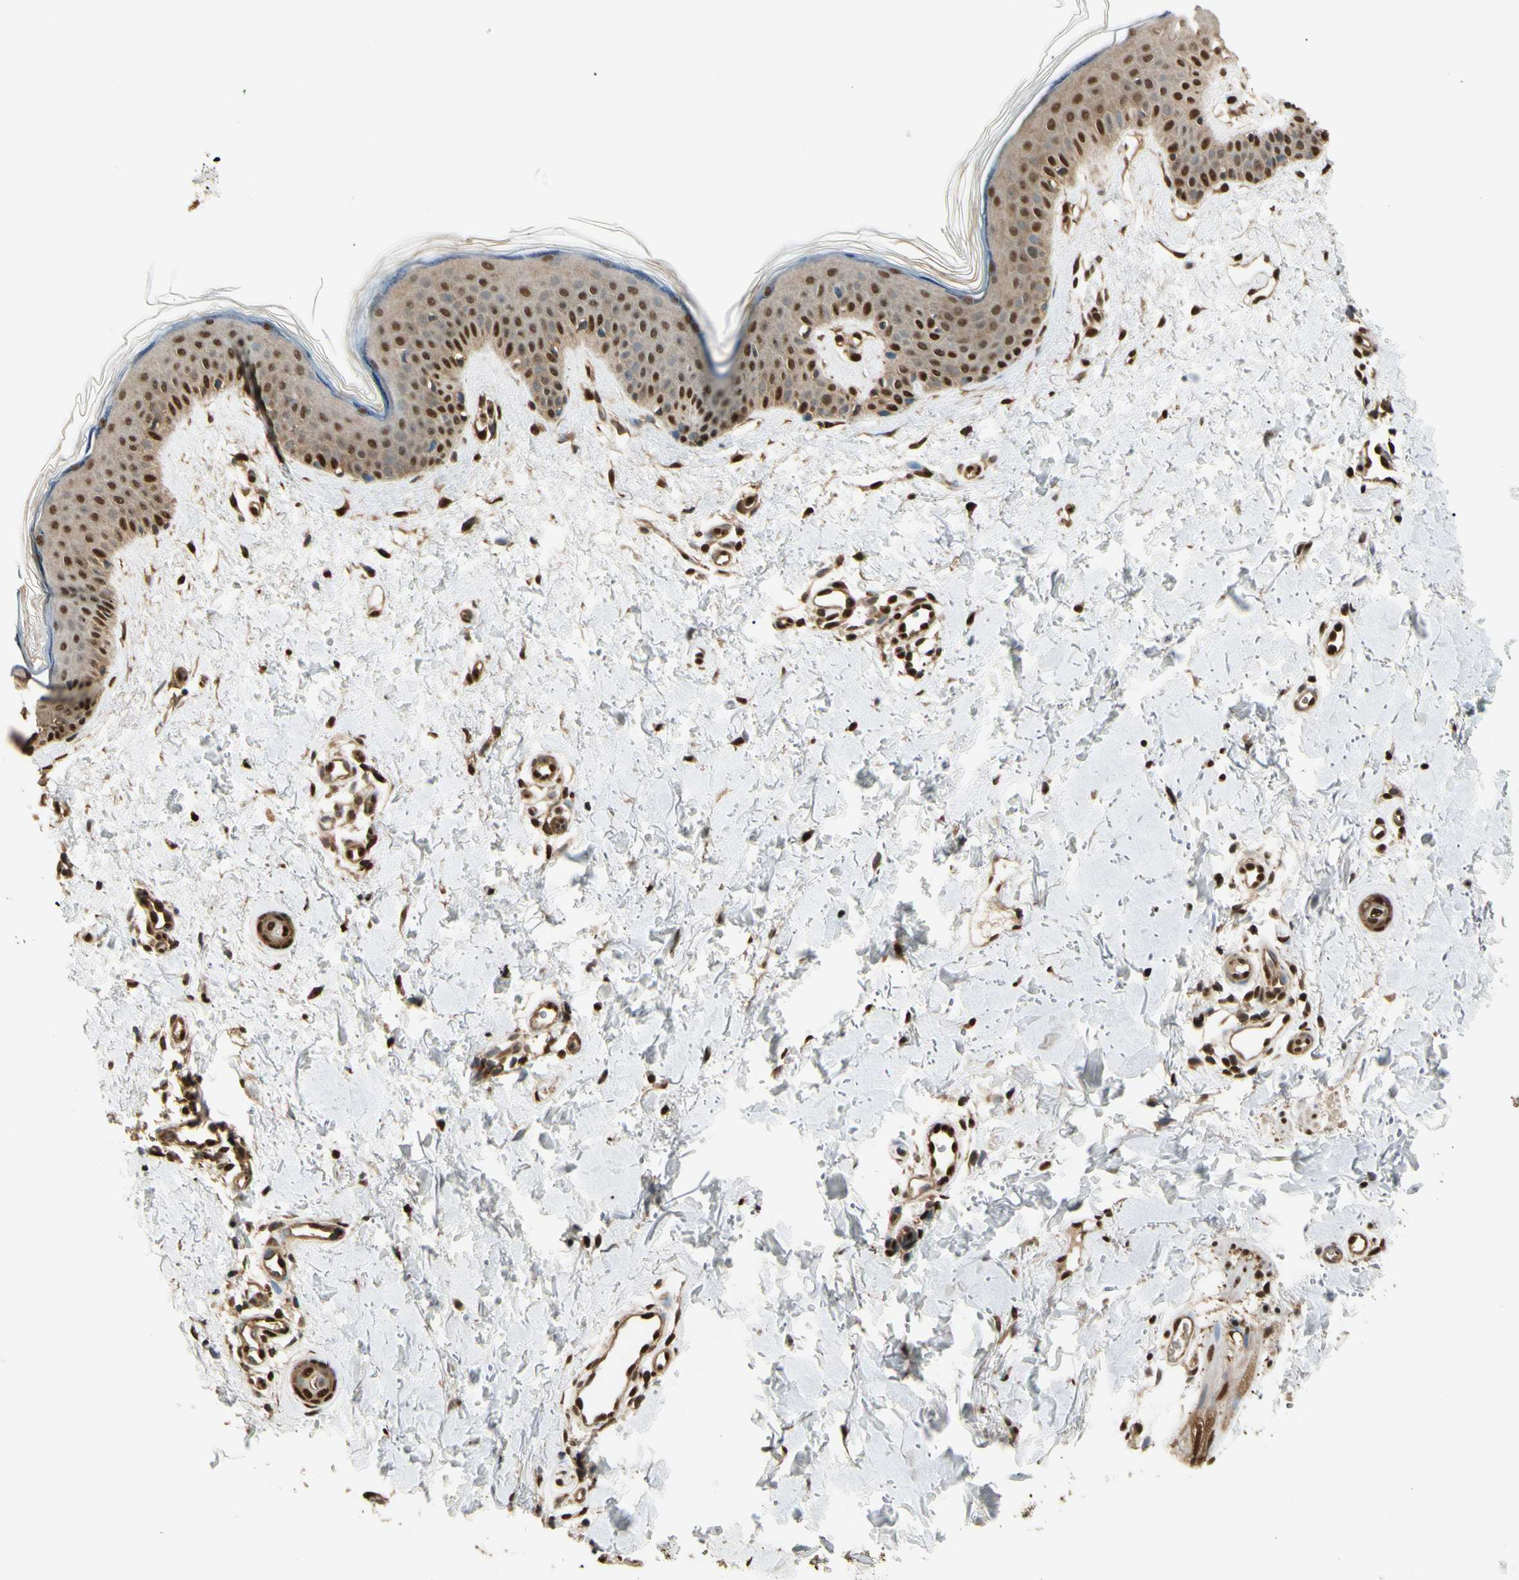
{"staining": {"intensity": "strong", "quantity": ">75%", "location": "cytoplasmic/membranous,nuclear"}, "tissue": "skin", "cell_type": "Fibroblasts", "image_type": "normal", "snomed": [{"axis": "morphology", "description": "Normal tissue, NOS"}, {"axis": "topography", "description": "Skin"}], "caption": "Normal skin reveals strong cytoplasmic/membranous,nuclear staining in approximately >75% of fibroblasts, visualized by immunohistochemistry. (DAB = brown stain, brightfield microscopy at high magnification).", "gene": "PNCK", "patient": {"sex": "female", "age": 56}}